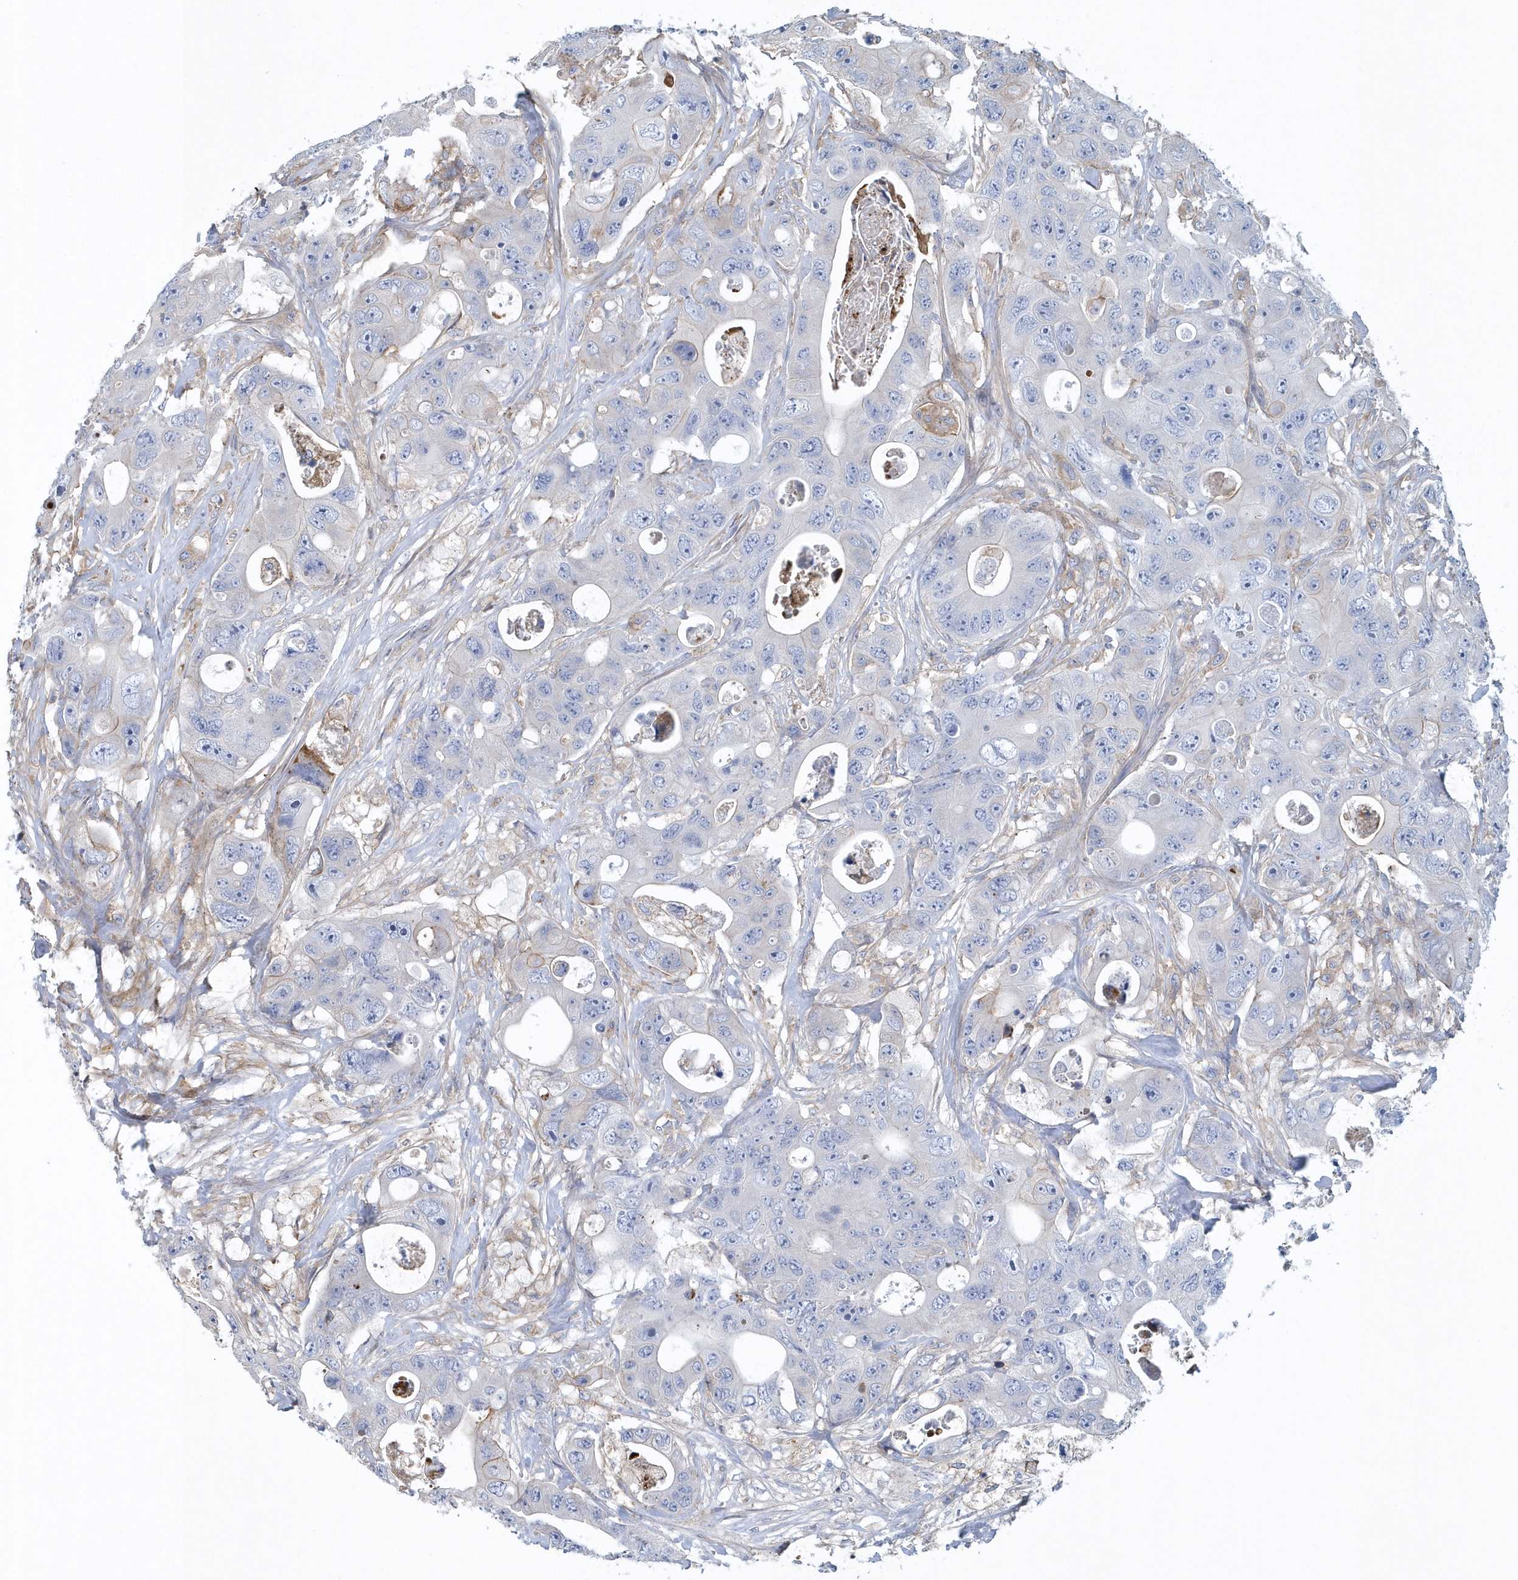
{"staining": {"intensity": "negative", "quantity": "none", "location": "none"}, "tissue": "colorectal cancer", "cell_type": "Tumor cells", "image_type": "cancer", "snomed": [{"axis": "morphology", "description": "Adenocarcinoma, NOS"}, {"axis": "topography", "description": "Colon"}], "caption": "Tumor cells show no significant expression in colorectal adenocarcinoma.", "gene": "ARAP2", "patient": {"sex": "female", "age": 46}}